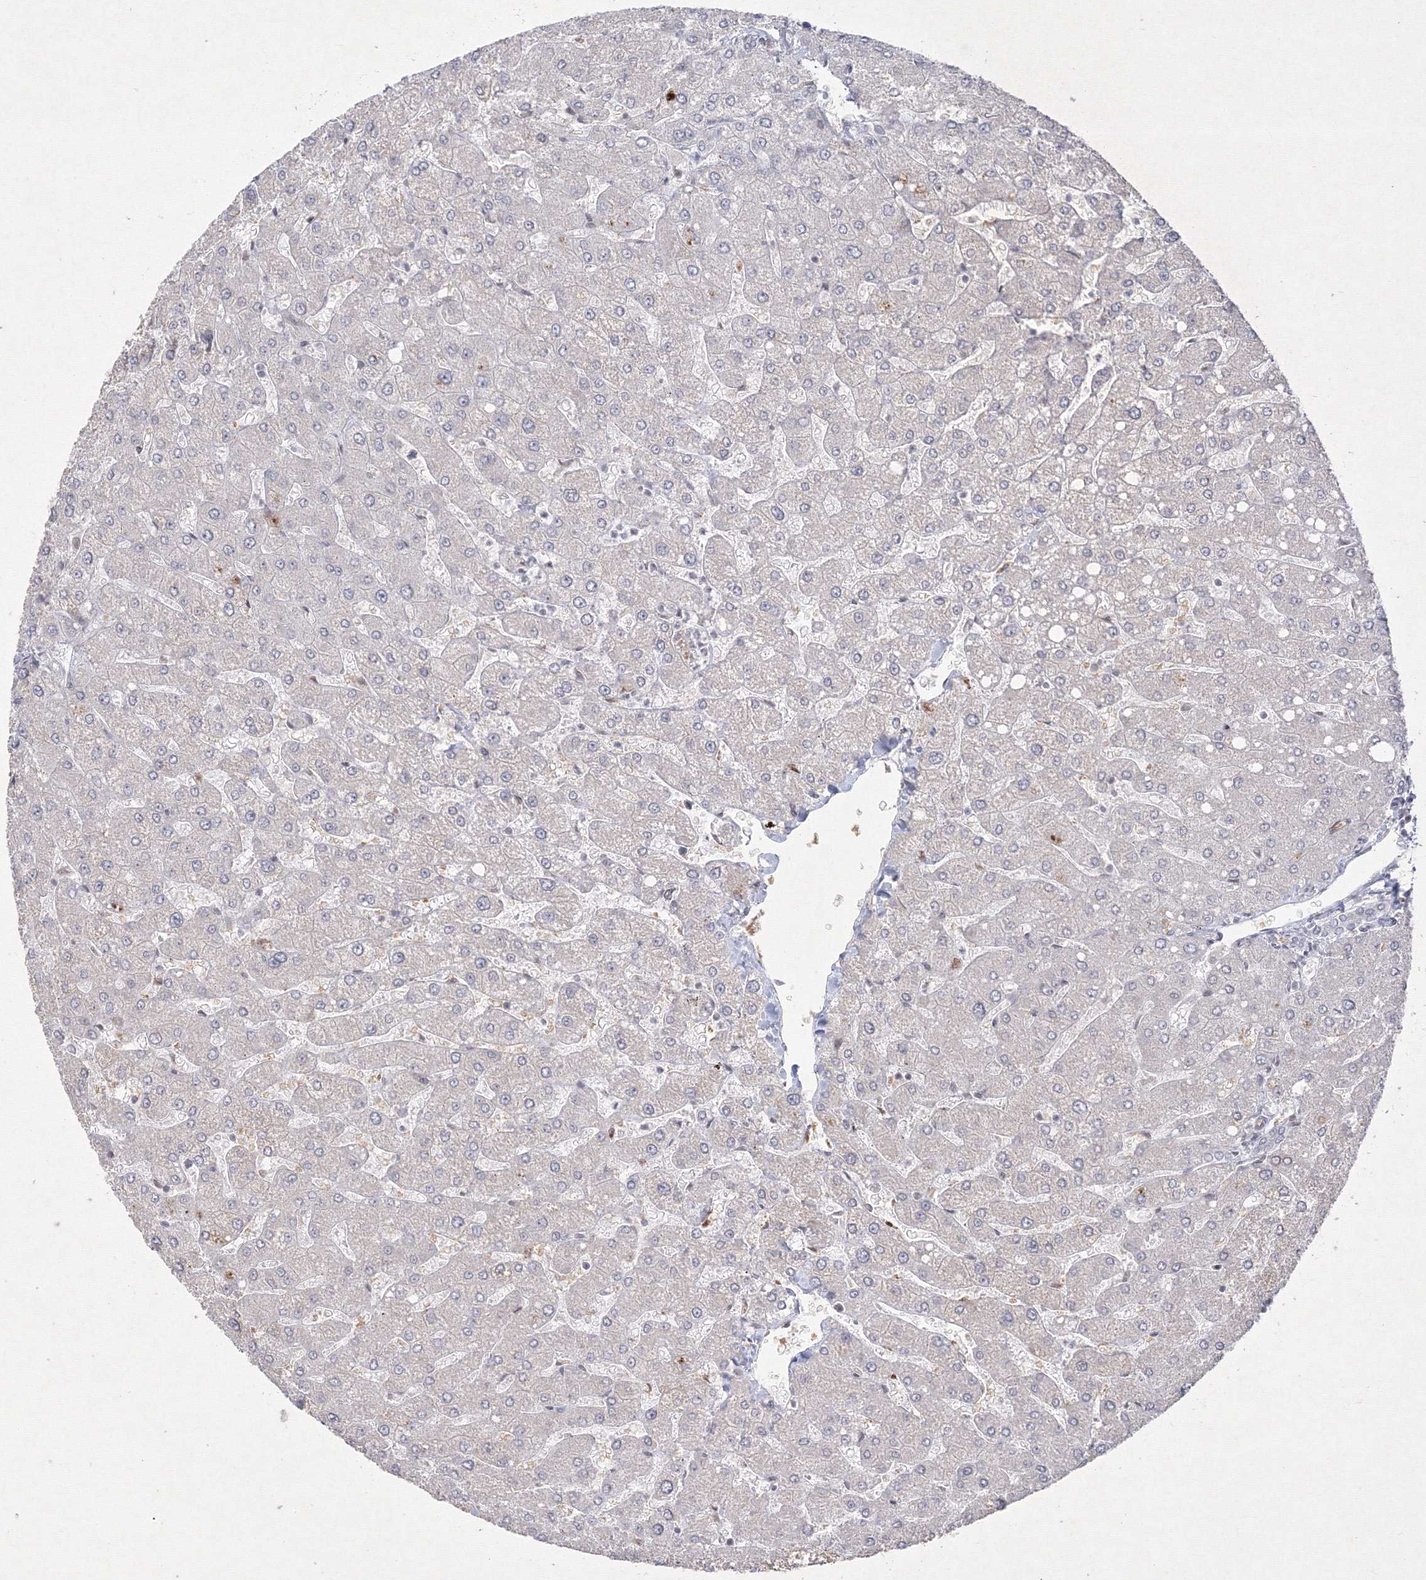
{"staining": {"intensity": "negative", "quantity": "none", "location": "none"}, "tissue": "liver", "cell_type": "Cholangiocytes", "image_type": "normal", "snomed": [{"axis": "morphology", "description": "Normal tissue, NOS"}, {"axis": "topography", "description": "Liver"}], "caption": "The micrograph displays no staining of cholangiocytes in normal liver. (Immunohistochemistry (ihc), brightfield microscopy, high magnification).", "gene": "NXPE3", "patient": {"sex": "male", "age": 55}}